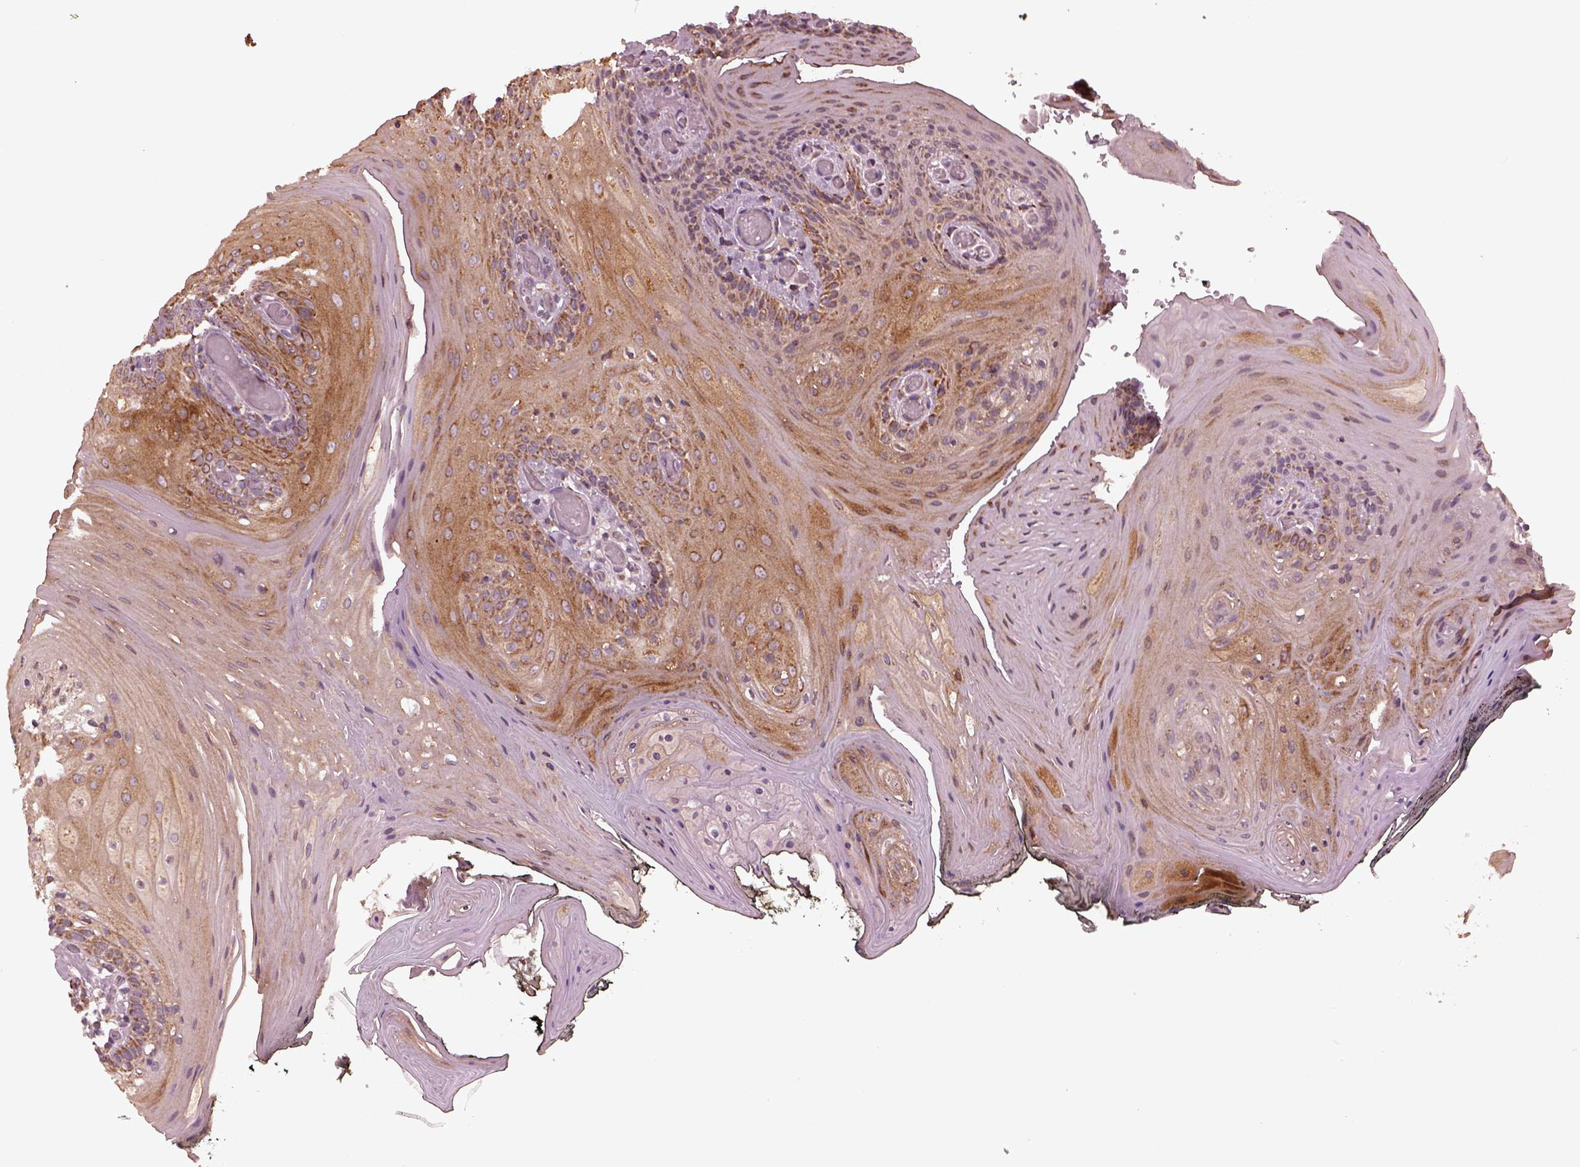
{"staining": {"intensity": "moderate", "quantity": ">75%", "location": "cytoplasmic/membranous"}, "tissue": "oral mucosa", "cell_type": "Squamous epithelial cells", "image_type": "normal", "snomed": [{"axis": "morphology", "description": "Normal tissue, NOS"}, {"axis": "topography", "description": "Oral tissue"}], "caption": "IHC of benign human oral mucosa demonstrates medium levels of moderate cytoplasmic/membranous expression in approximately >75% of squamous epithelial cells. (Brightfield microscopy of DAB IHC at high magnification).", "gene": "NDUFB10", "patient": {"sex": "male", "age": 9}}